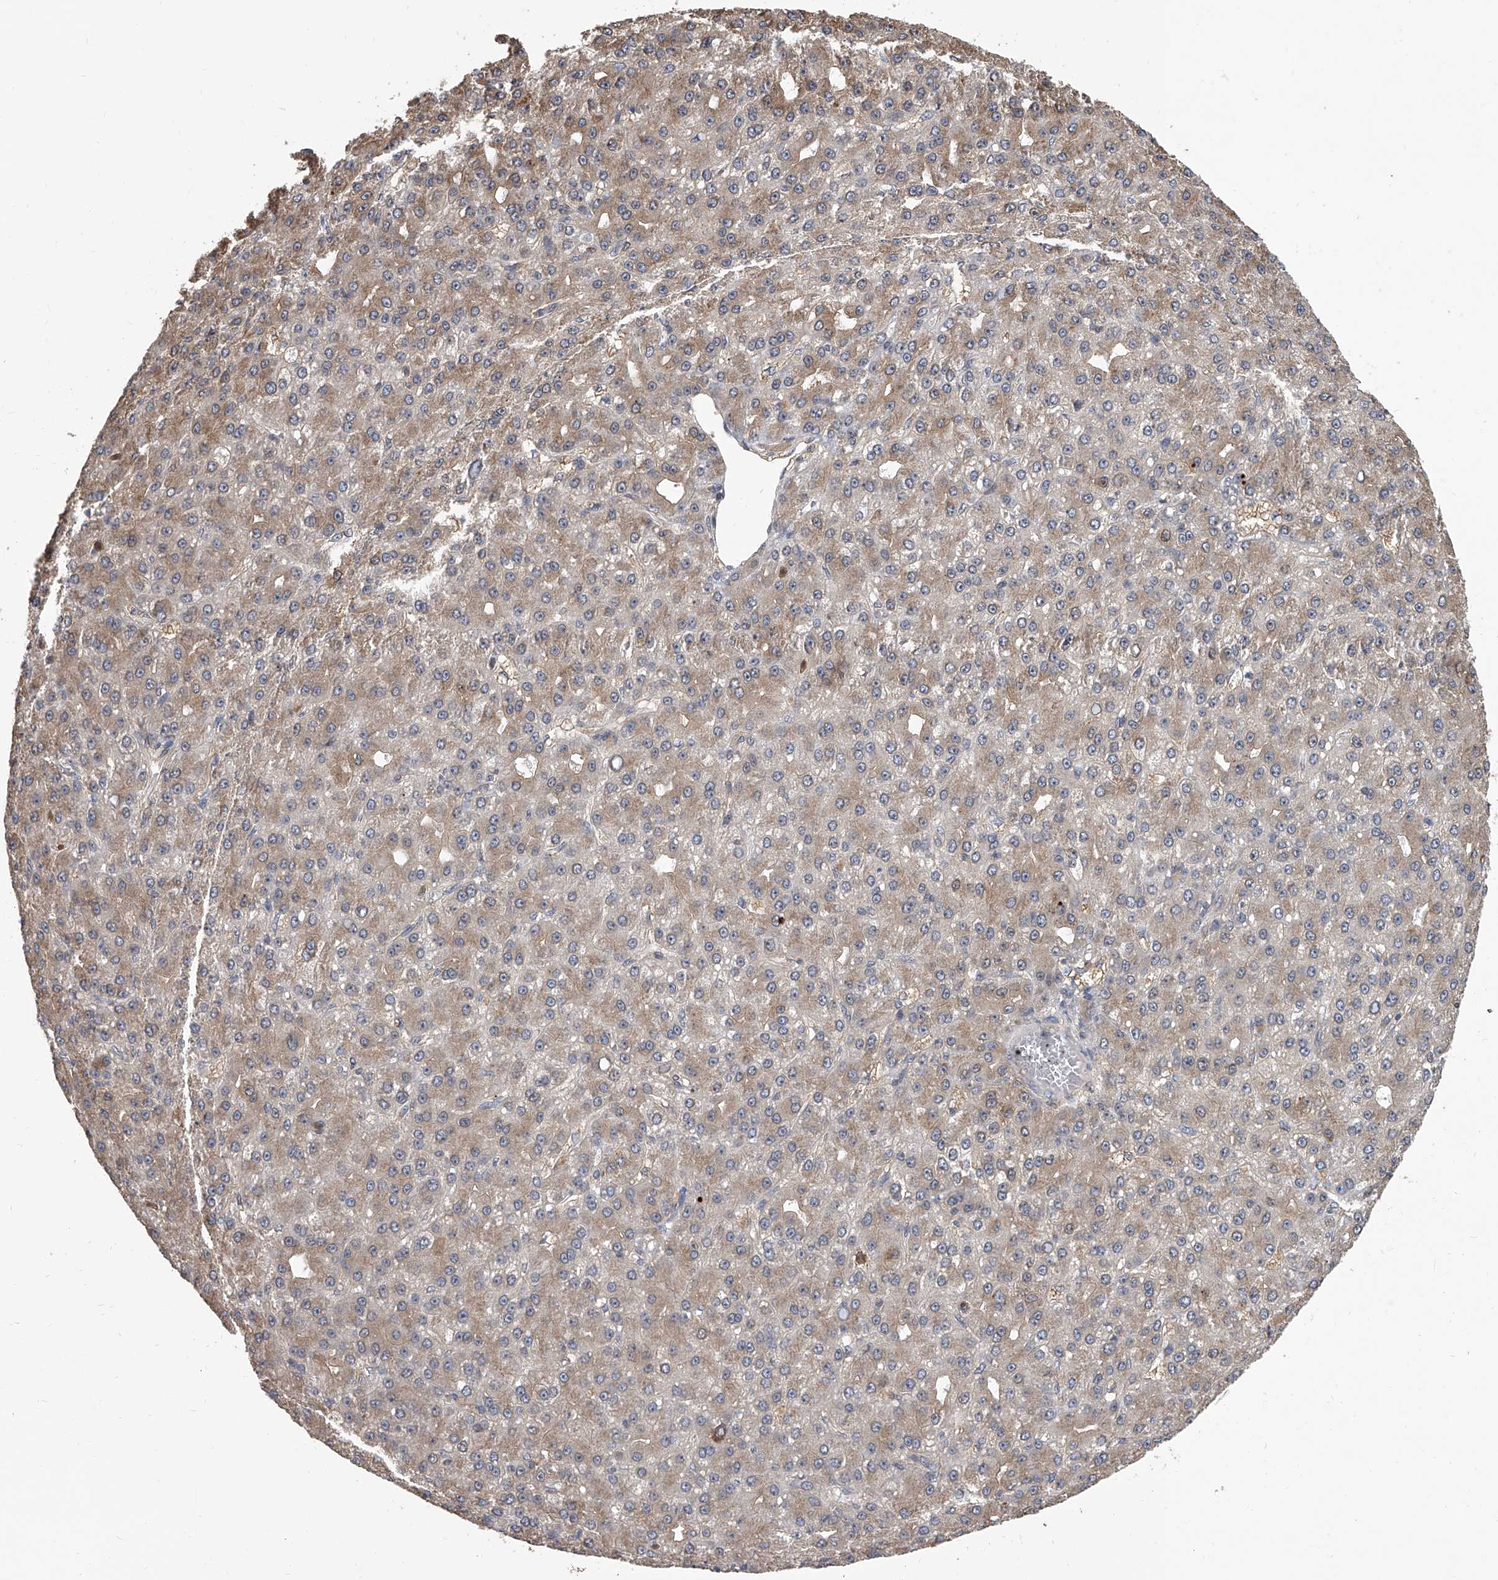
{"staining": {"intensity": "weak", "quantity": ">75%", "location": "cytoplasmic/membranous"}, "tissue": "liver cancer", "cell_type": "Tumor cells", "image_type": "cancer", "snomed": [{"axis": "morphology", "description": "Carcinoma, Hepatocellular, NOS"}, {"axis": "topography", "description": "Liver"}], "caption": "Tumor cells display low levels of weak cytoplasmic/membranous positivity in about >75% of cells in human liver cancer (hepatocellular carcinoma). The staining was performed using DAB, with brown indicating positive protein expression. Nuclei are stained blue with hematoxylin.", "gene": "BHLHE23", "patient": {"sex": "male", "age": 67}}